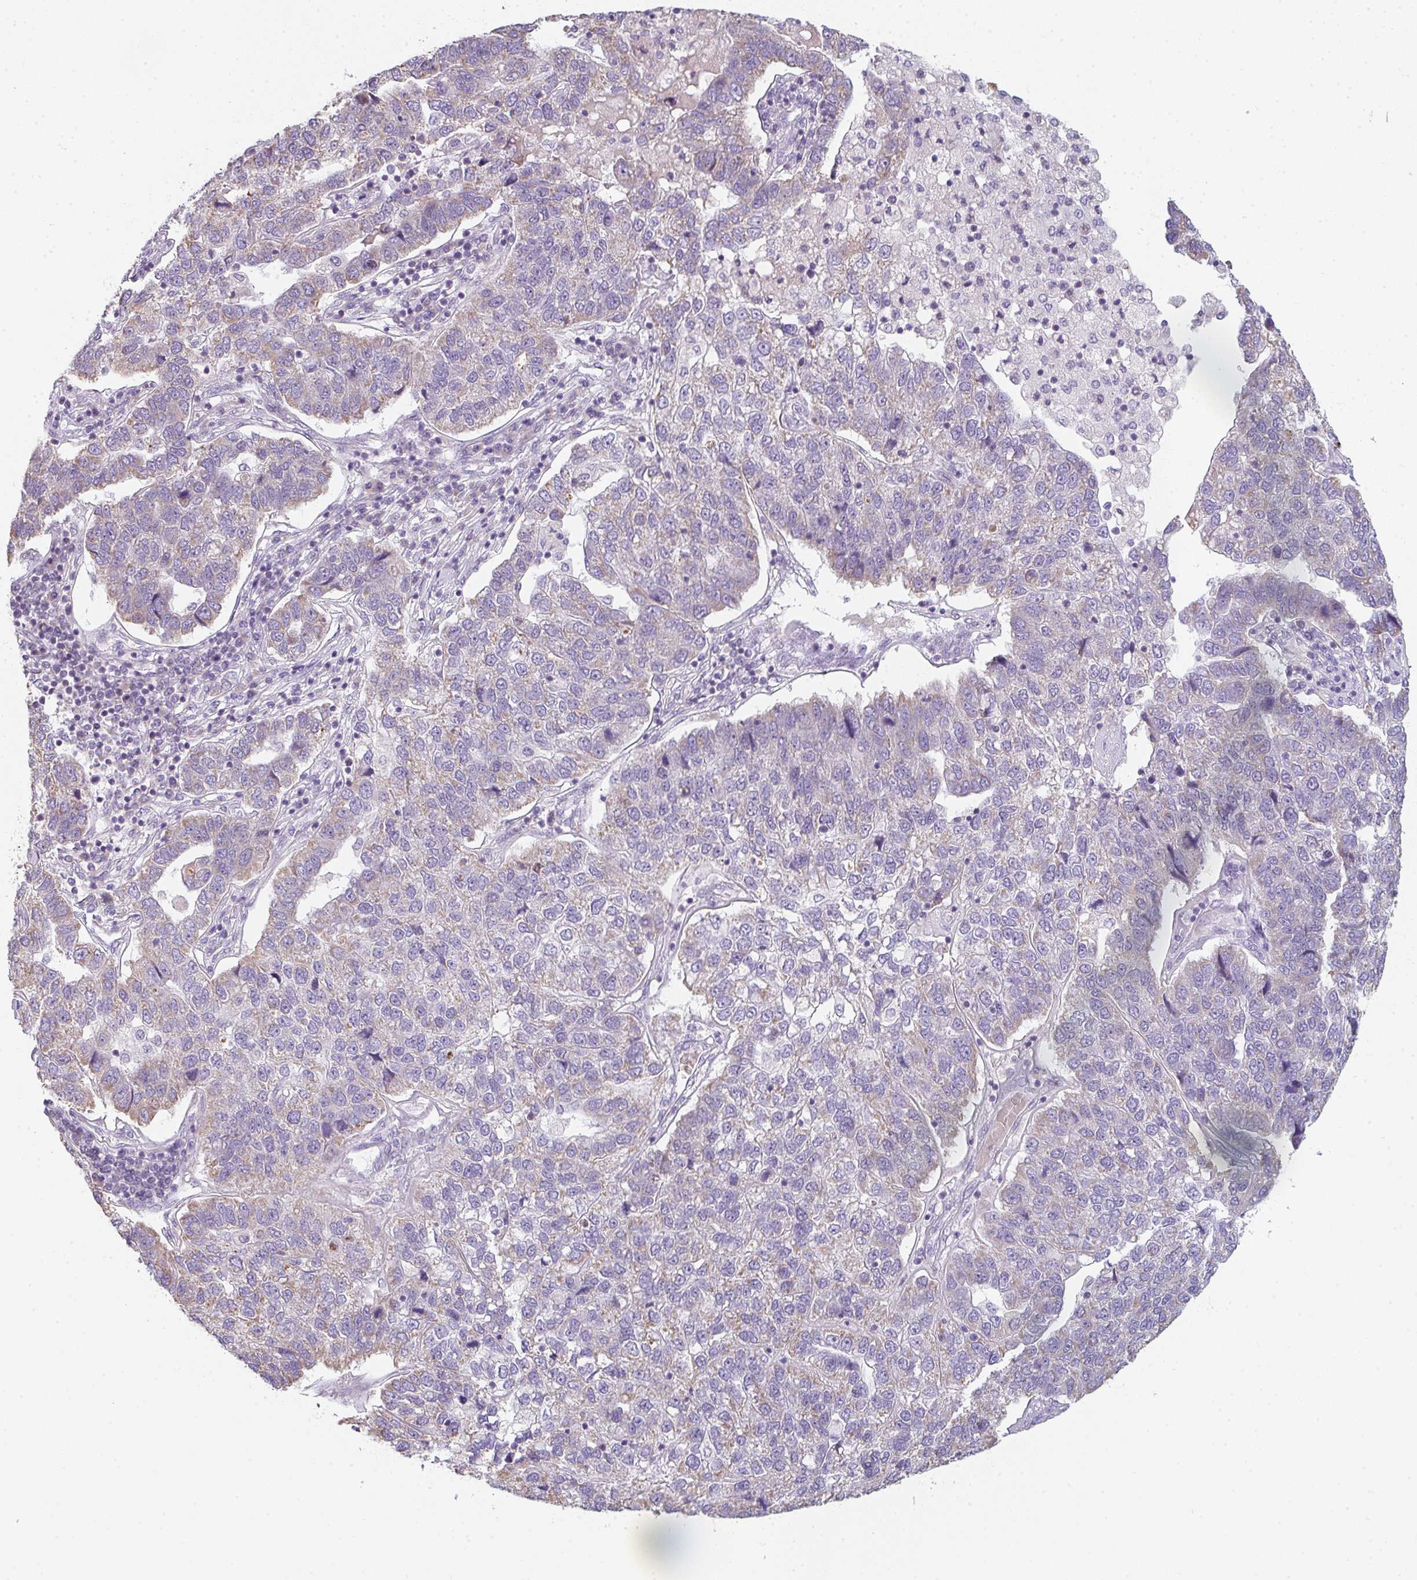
{"staining": {"intensity": "moderate", "quantity": "25%-75%", "location": "cytoplasmic/membranous"}, "tissue": "pancreatic cancer", "cell_type": "Tumor cells", "image_type": "cancer", "snomed": [{"axis": "morphology", "description": "Adenocarcinoma, NOS"}, {"axis": "topography", "description": "Pancreas"}], "caption": "Protein expression analysis of adenocarcinoma (pancreatic) demonstrates moderate cytoplasmic/membranous staining in approximately 25%-75% of tumor cells.", "gene": "CACNA1S", "patient": {"sex": "female", "age": 61}}